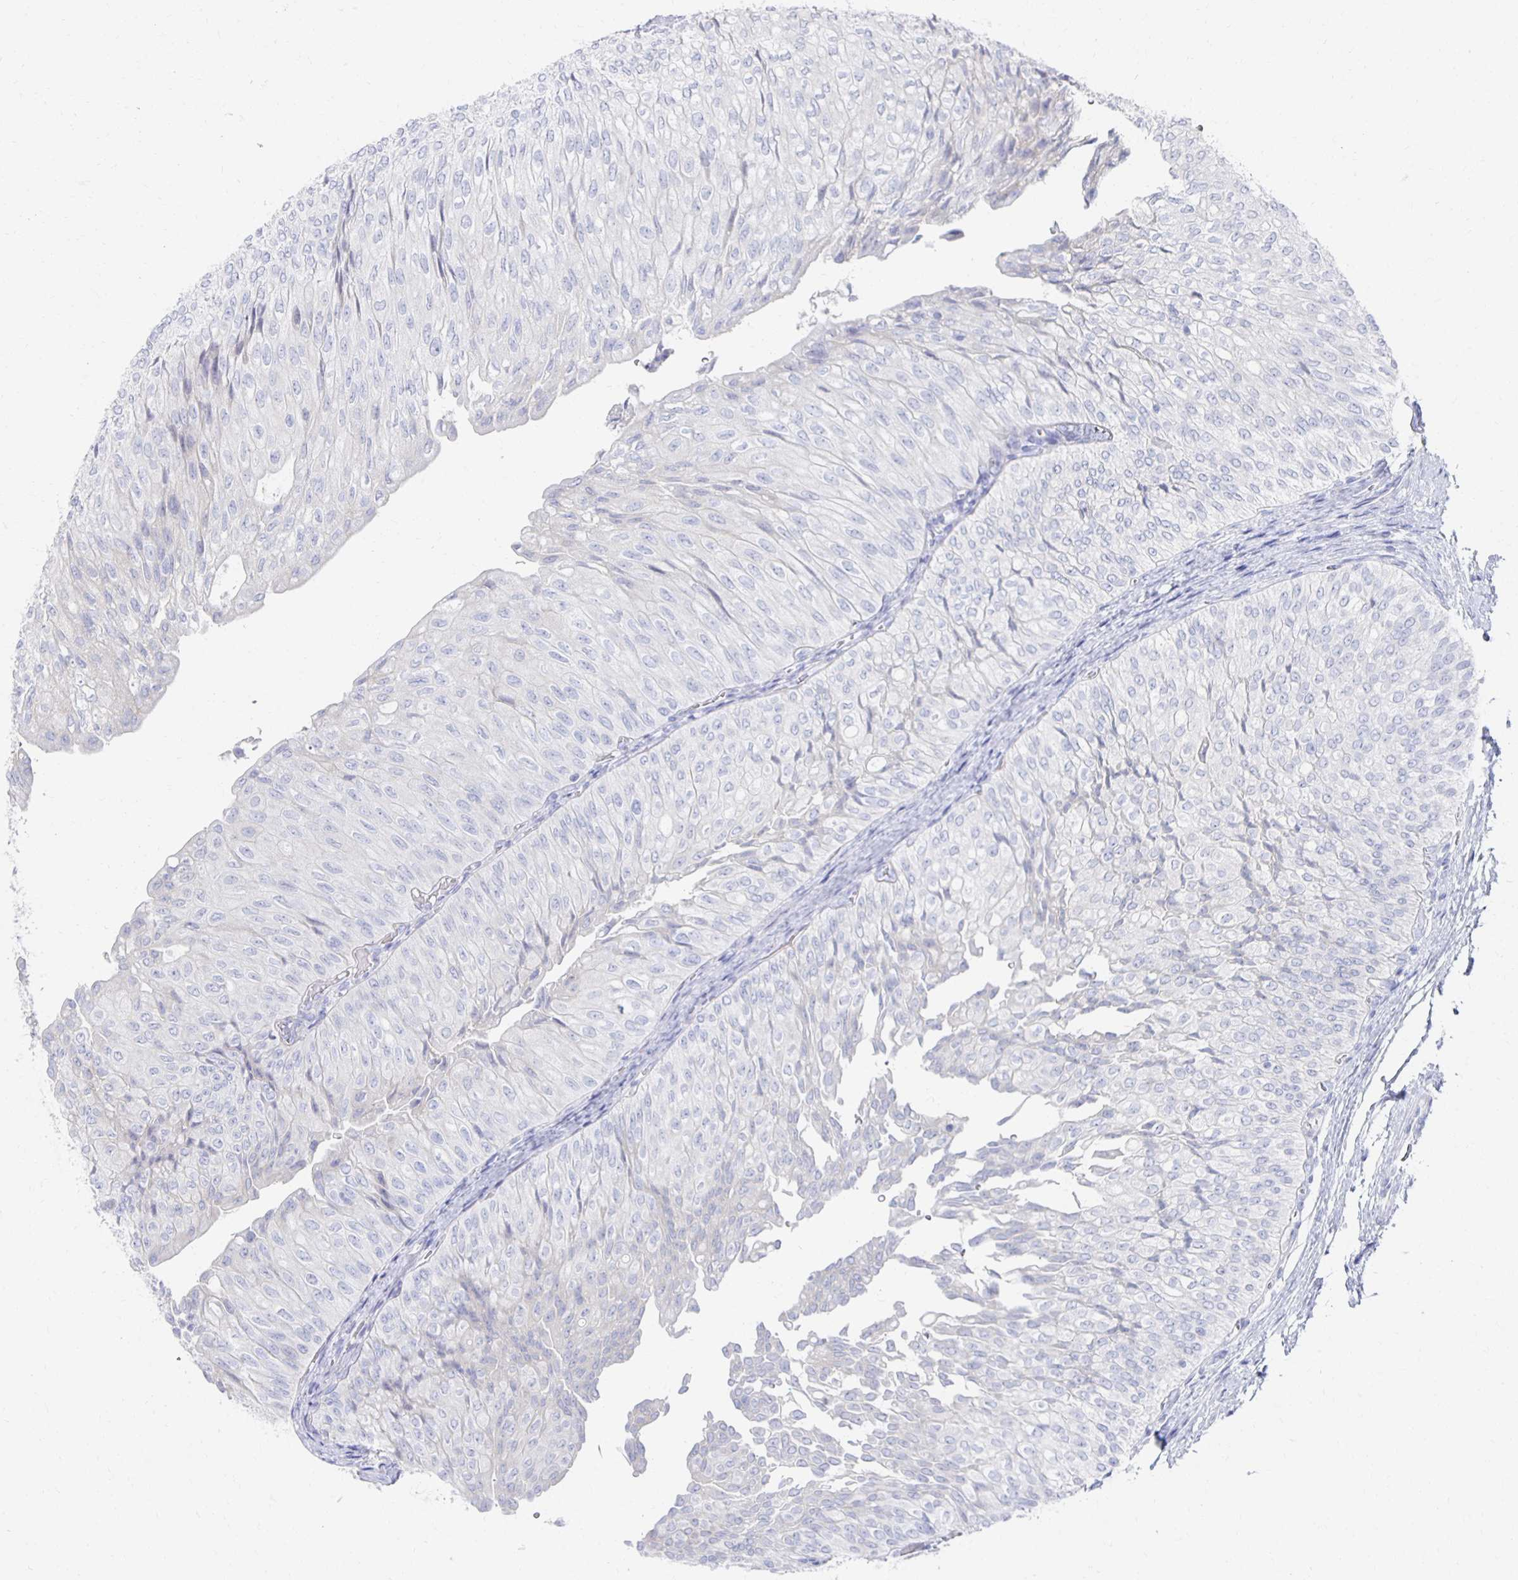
{"staining": {"intensity": "negative", "quantity": "none", "location": "none"}, "tissue": "urothelial cancer", "cell_type": "Tumor cells", "image_type": "cancer", "snomed": [{"axis": "morphology", "description": "Urothelial carcinoma, NOS"}, {"axis": "topography", "description": "Urinary bladder"}], "caption": "Human transitional cell carcinoma stained for a protein using immunohistochemistry displays no expression in tumor cells.", "gene": "PRDM7", "patient": {"sex": "male", "age": 62}}